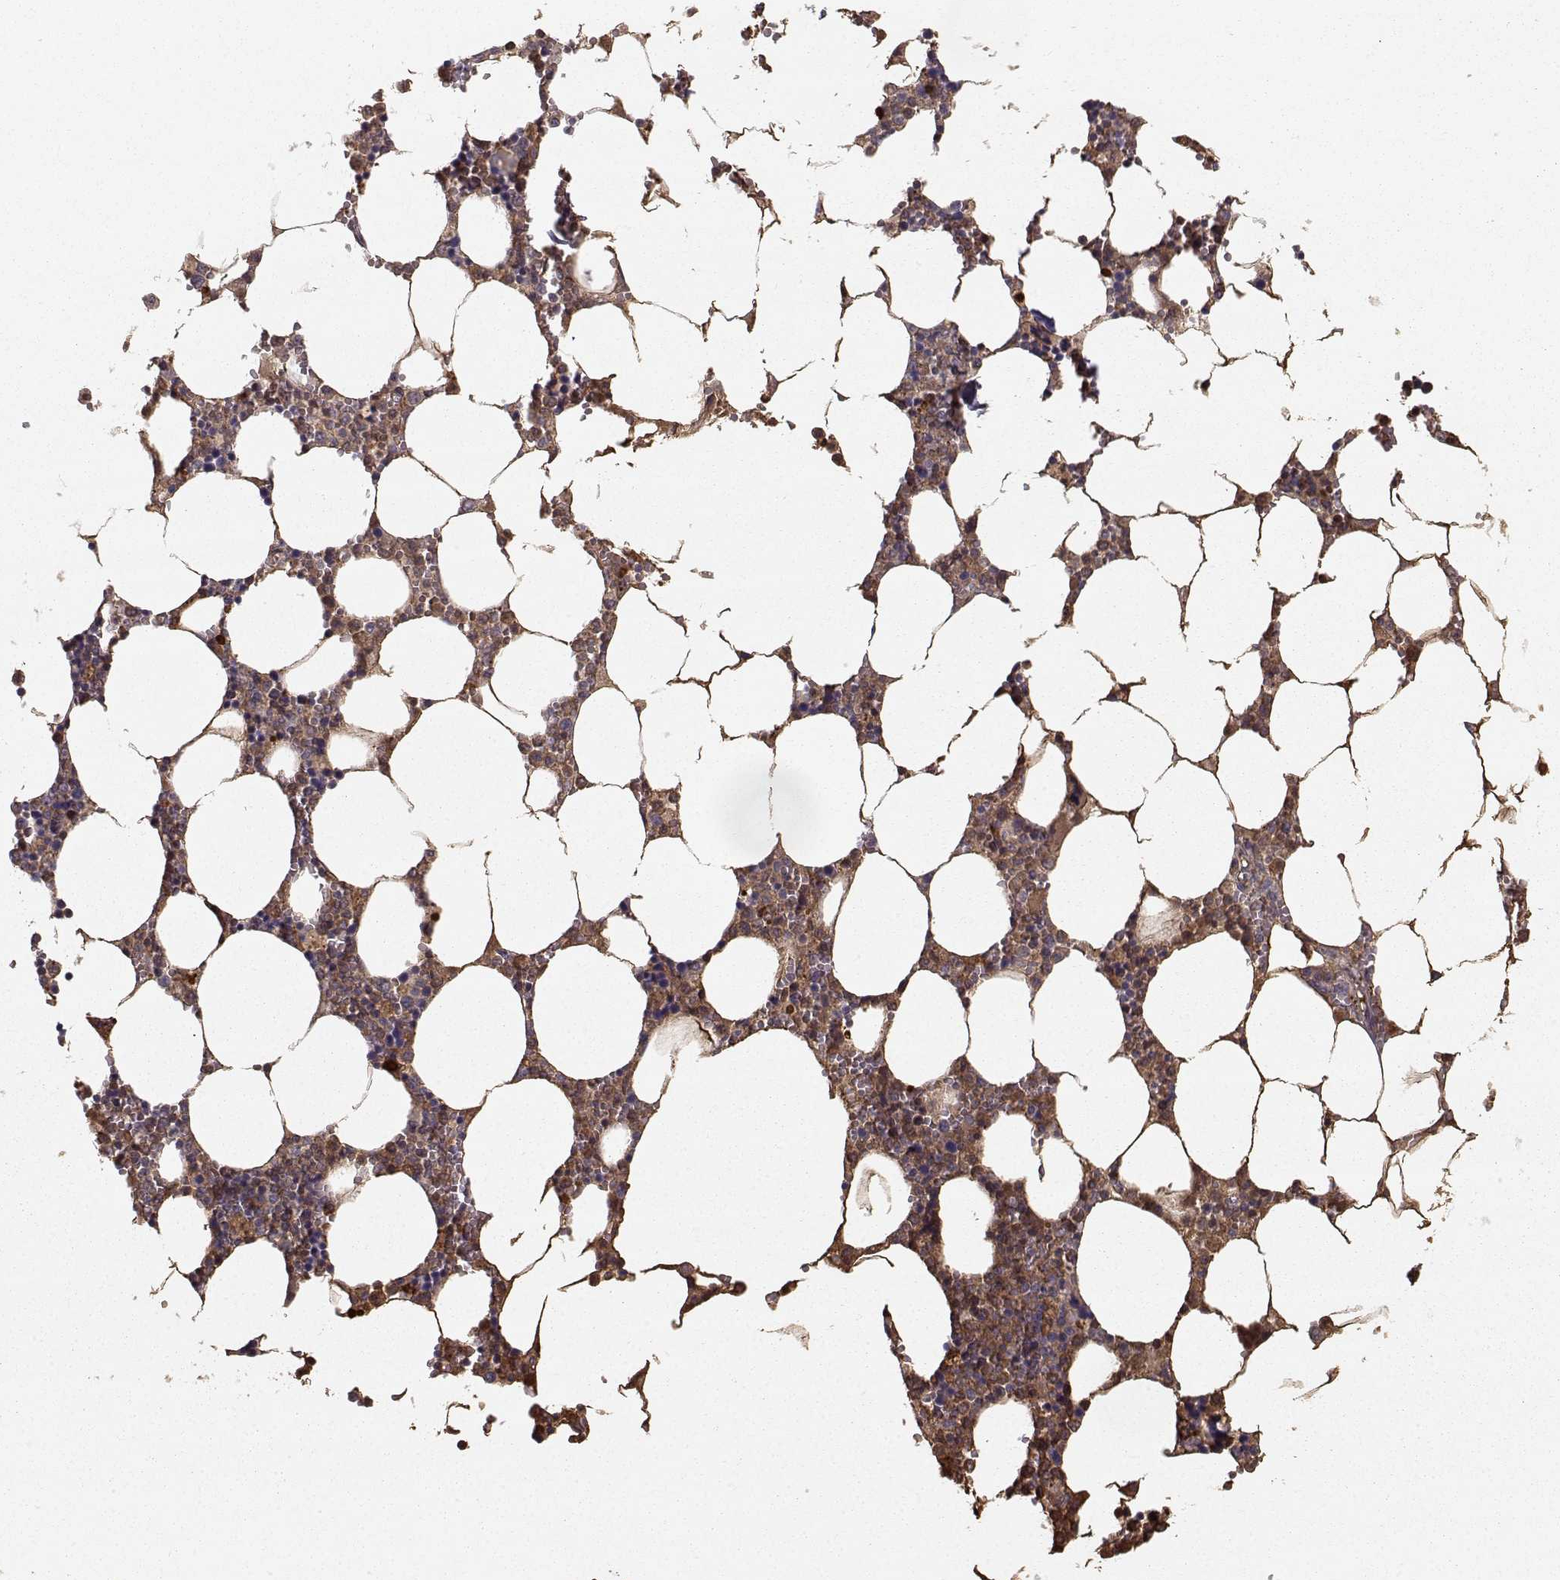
{"staining": {"intensity": "moderate", "quantity": "25%-75%", "location": "cytoplasmic/membranous,nuclear"}, "tissue": "bone marrow", "cell_type": "Hematopoietic cells", "image_type": "normal", "snomed": [{"axis": "morphology", "description": "Normal tissue, NOS"}, {"axis": "topography", "description": "Bone marrow"}], "caption": "Immunohistochemistry (IHC) (DAB) staining of benign bone marrow demonstrates moderate cytoplasmic/membranous,nuclear protein expression in about 25%-75% of hematopoietic cells.", "gene": "WNT6", "patient": {"sex": "female", "age": 64}}